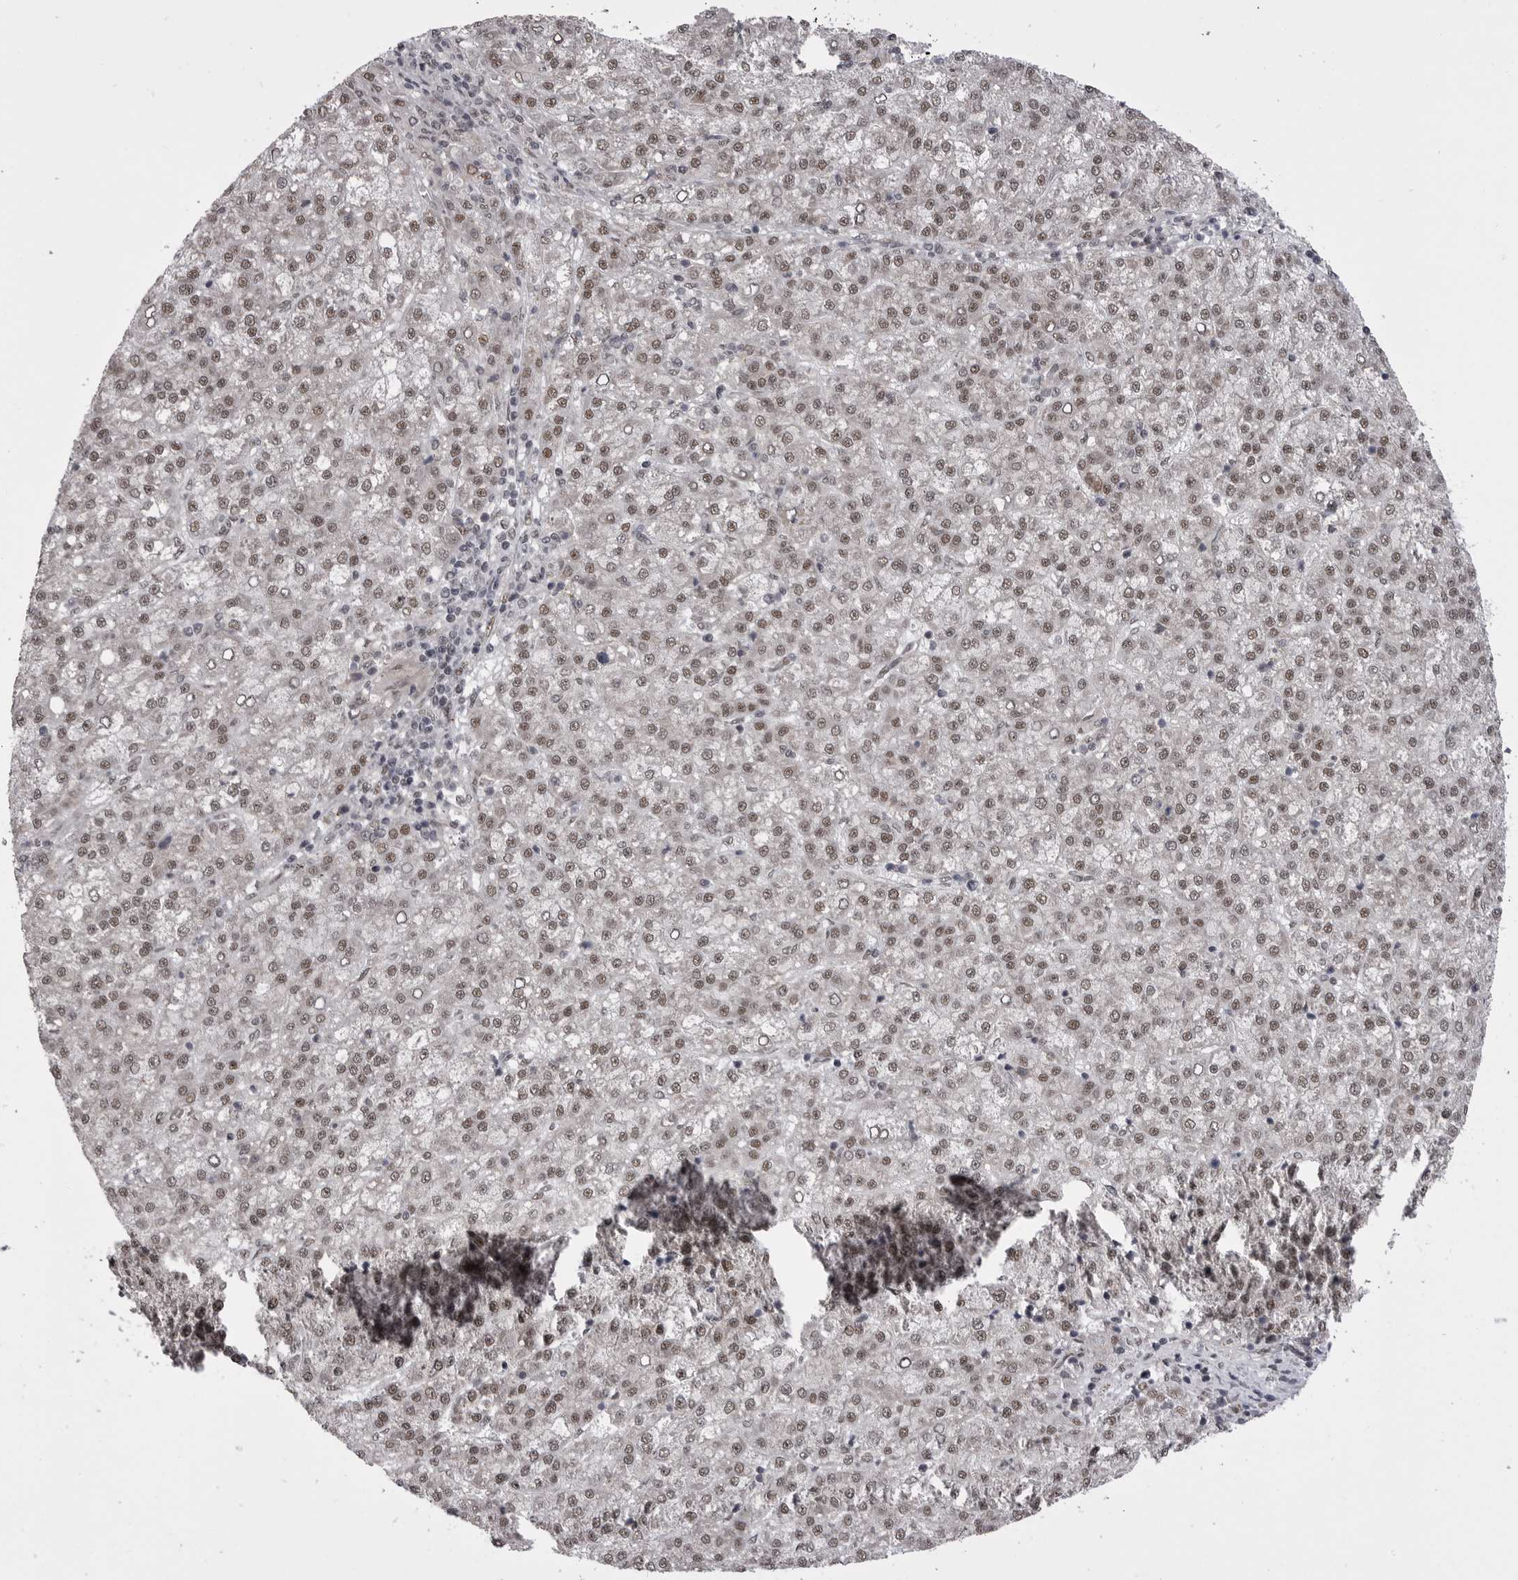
{"staining": {"intensity": "moderate", "quantity": ">75%", "location": "nuclear"}, "tissue": "liver cancer", "cell_type": "Tumor cells", "image_type": "cancer", "snomed": [{"axis": "morphology", "description": "Carcinoma, Hepatocellular, NOS"}, {"axis": "topography", "description": "Liver"}], "caption": "Protein expression analysis of liver hepatocellular carcinoma demonstrates moderate nuclear staining in about >75% of tumor cells.", "gene": "MEPCE", "patient": {"sex": "female", "age": 58}}